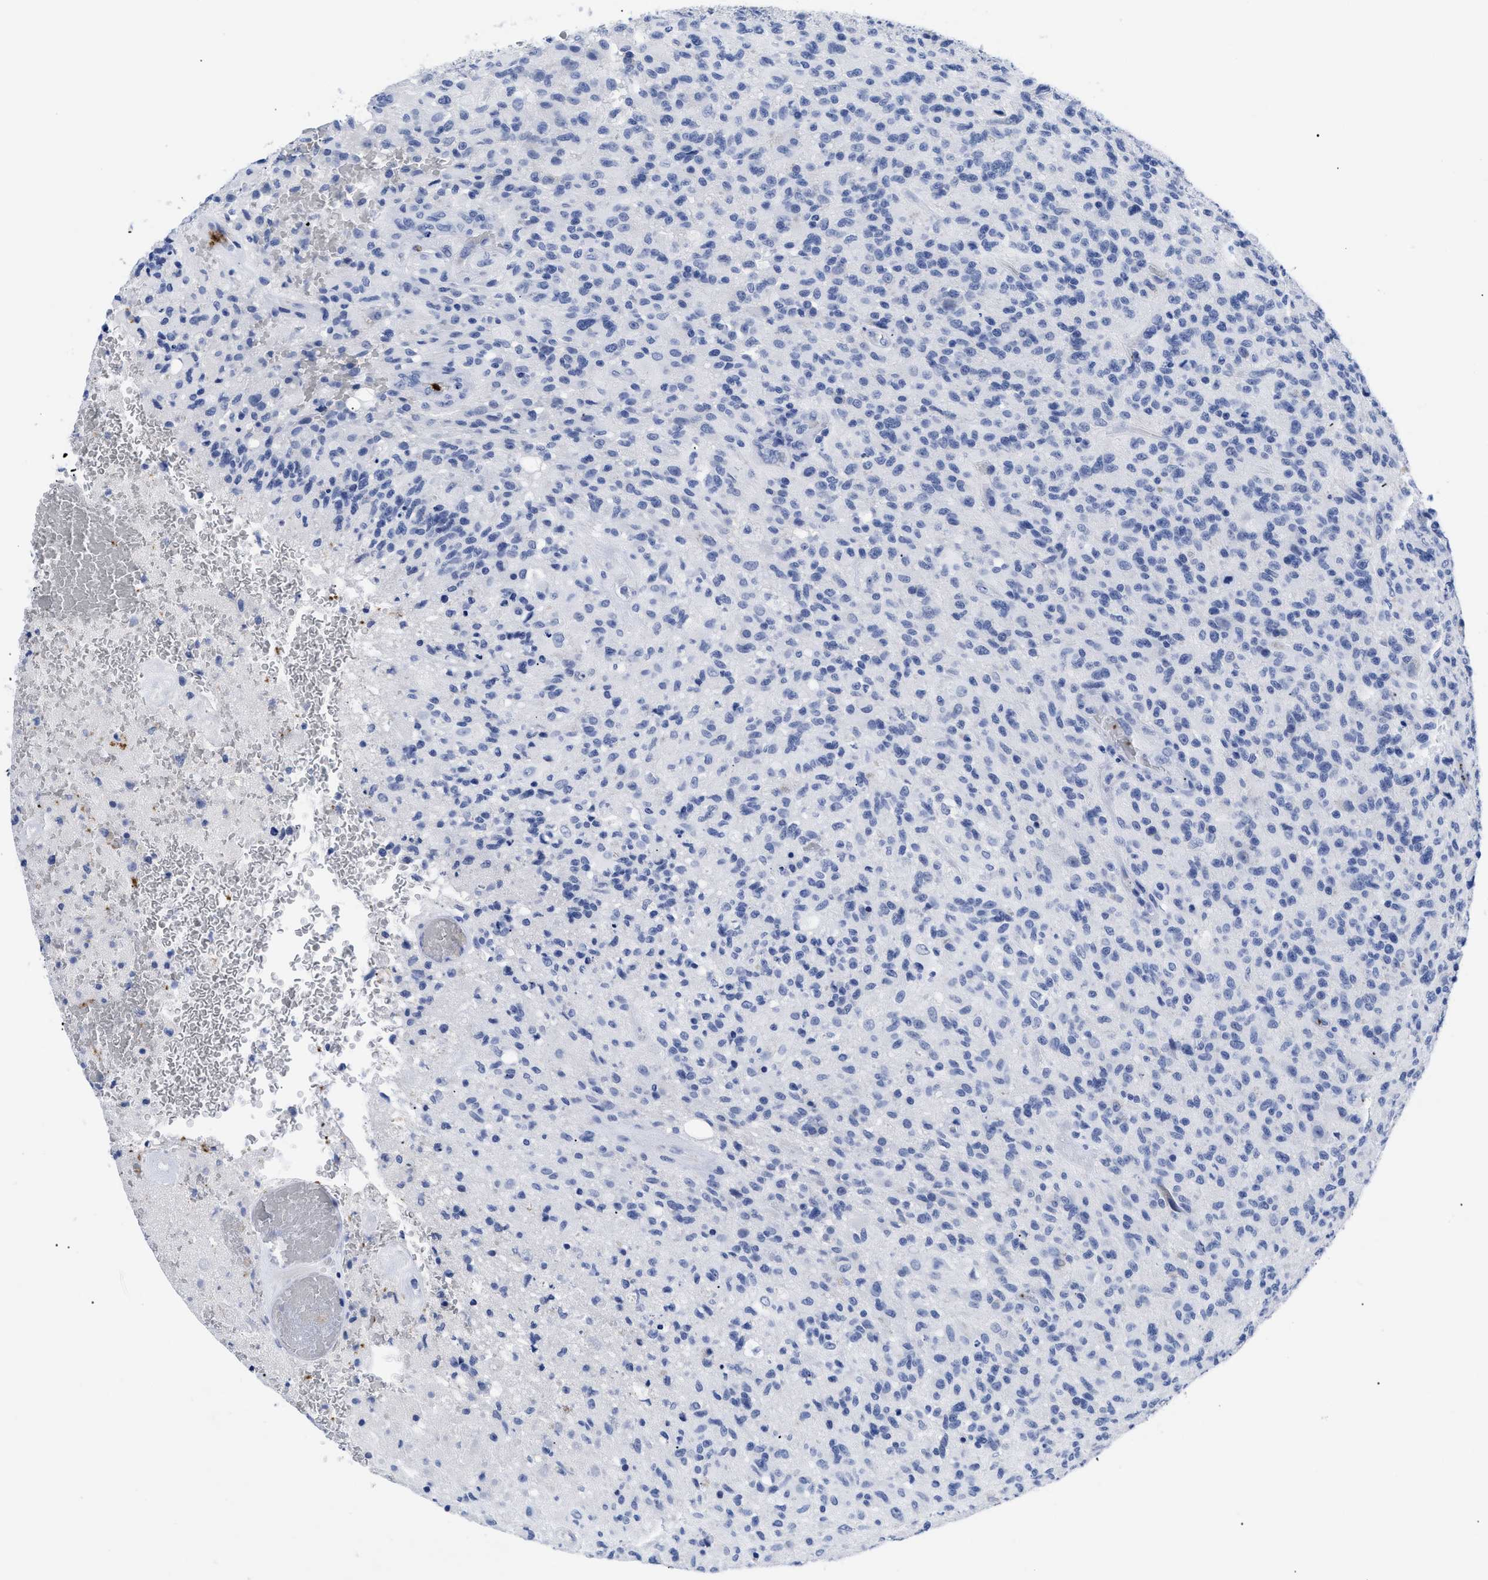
{"staining": {"intensity": "negative", "quantity": "none", "location": "none"}, "tissue": "glioma", "cell_type": "Tumor cells", "image_type": "cancer", "snomed": [{"axis": "morphology", "description": "Glioma, malignant, High grade"}, {"axis": "topography", "description": "Brain"}], "caption": "The micrograph displays no staining of tumor cells in glioma.", "gene": "TREML1", "patient": {"sex": "male", "age": 71}}